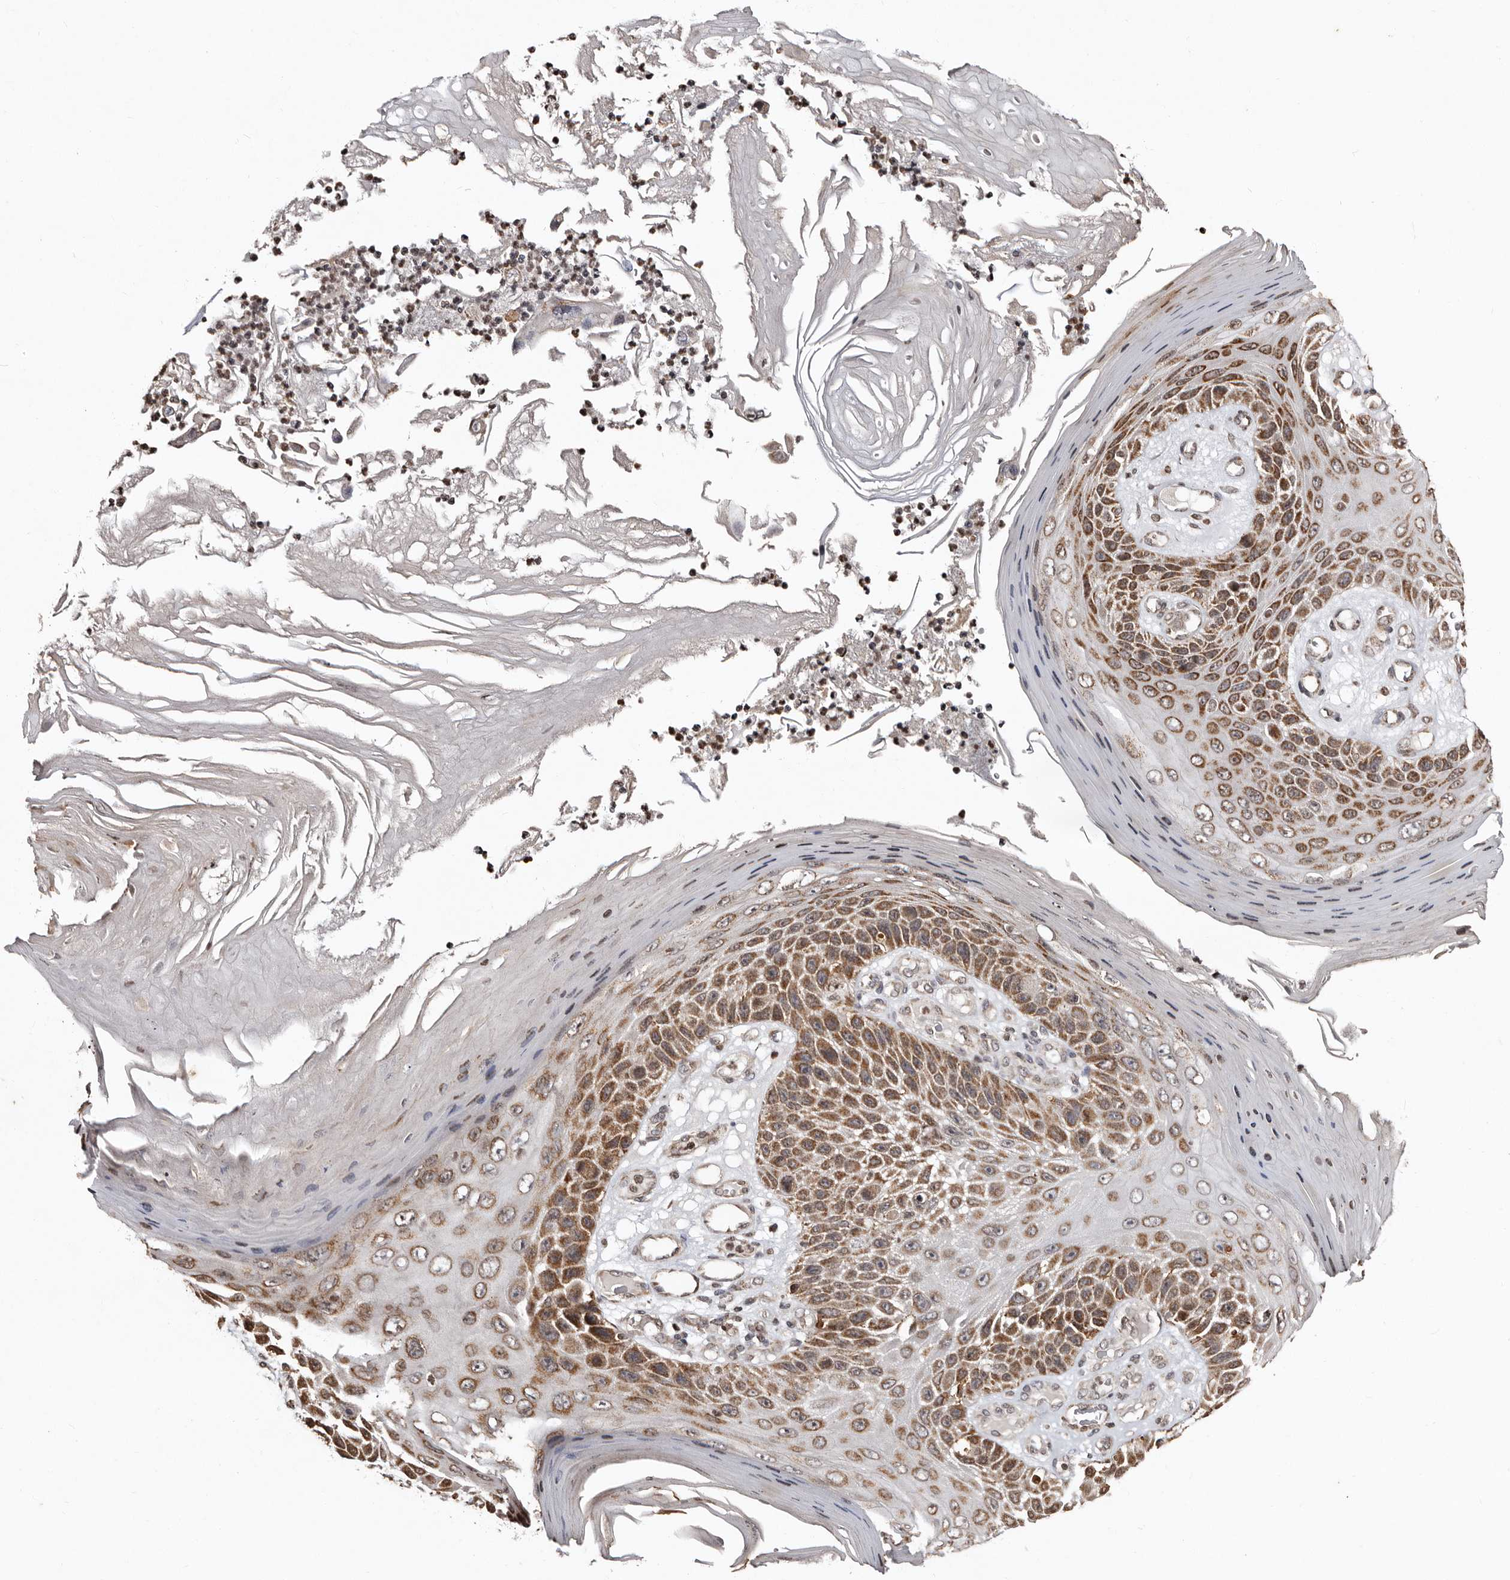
{"staining": {"intensity": "moderate", "quantity": ">75%", "location": "cytoplasmic/membranous"}, "tissue": "skin cancer", "cell_type": "Tumor cells", "image_type": "cancer", "snomed": [{"axis": "morphology", "description": "Squamous cell carcinoma, NOS"}, {"axis": "topography", "description": "Skin"}], "caption": "Immunohistochemical staining of human skin cancer reveals medium levels of moderate cytoplasmic/membranous expression in approximately >75% of tumor cells.", "gene": "CCDC190", "patient": {"sex": "female", "age": 88}}